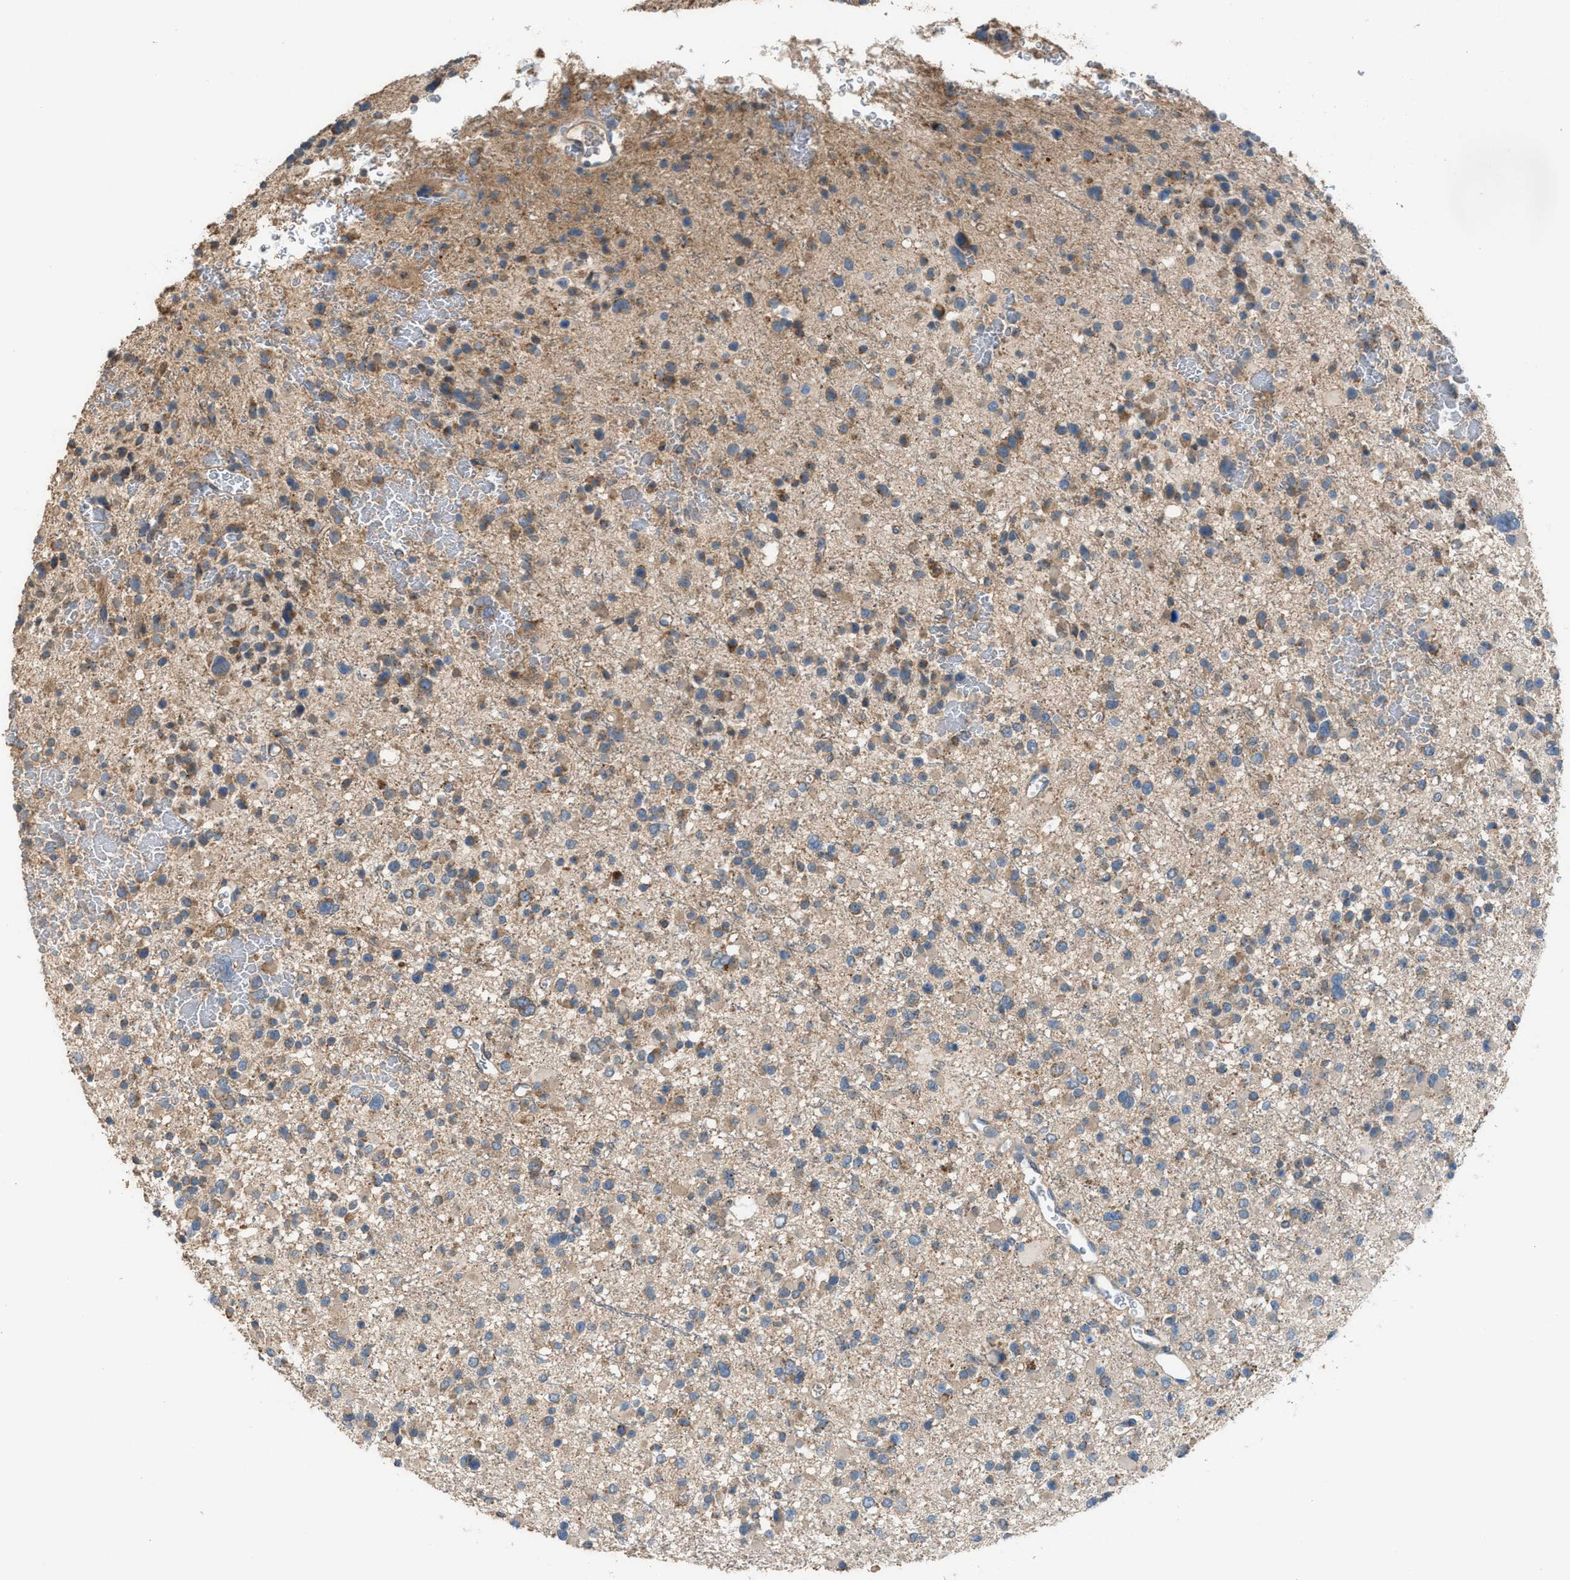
{"staining": {"intensity": "moderate", "quantity": "25%-75%", "location": "cytoplasmic/membranous"}, "tissue": "glioma", "cell_type": "Tumor cells", "image_type": "cancer", "snomed": [{"axis": "morphology", "description": "Glioma, malignant, Low grade"}, {"axis": "topography", "description": "Brain"}], "caption": "Brown immunohistochemical staining in low-grade glioma (malignant) displays moderate cytoplasmic/membranous expression in about 25%-75% of tumor cells.", "gene": "TPK1", "patient": {"sex": "female", "age": 22}}